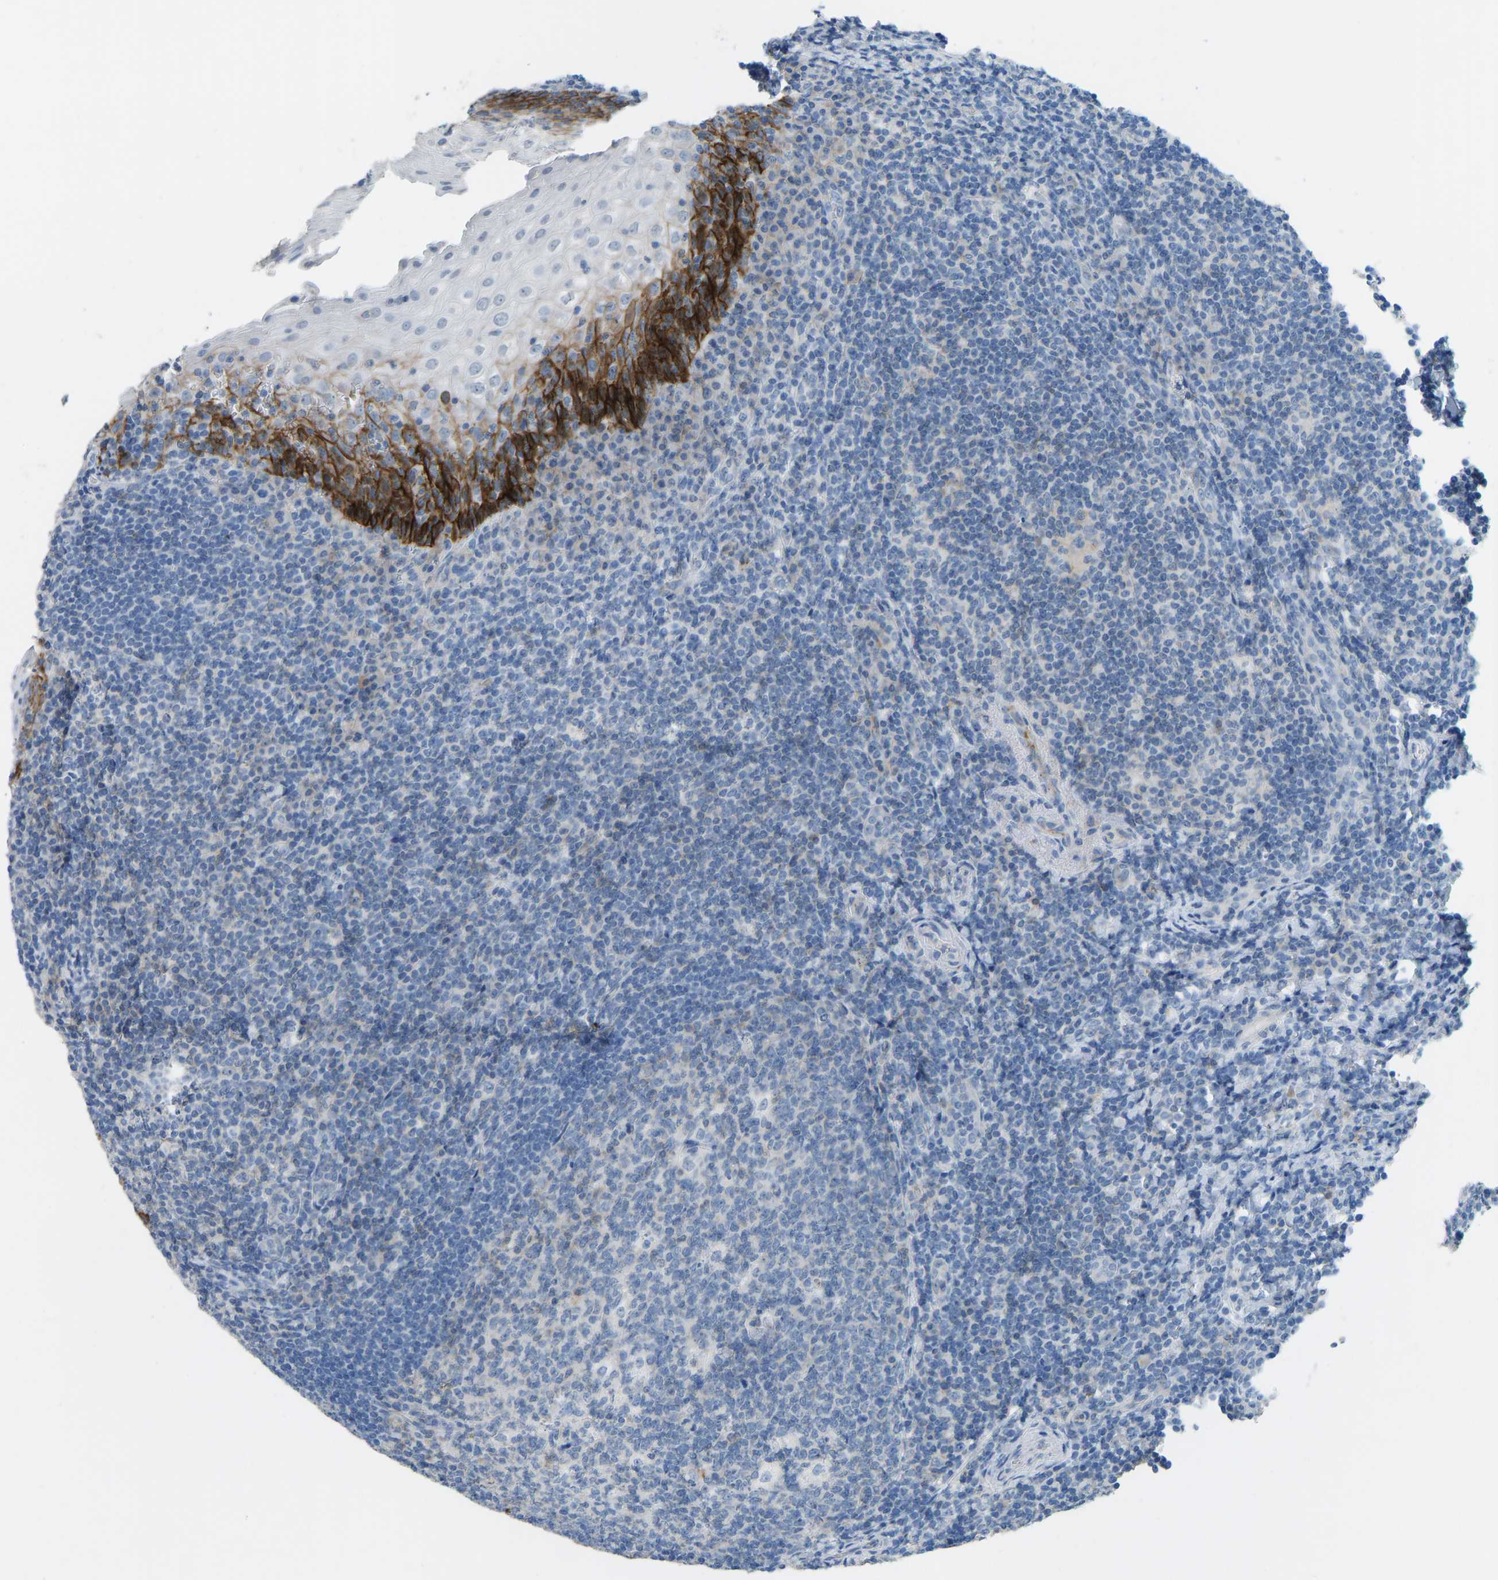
{"staining": {"intensity": "negative", "quantity": "none", "location": "none"}, "tissue": "tonsil", "cell_type": "Germinal center cells", "image_type": "normal", "snomed": [{"axis": "morphology", "description": "Normal tissue, NOS"}, {"axis": "topography", "description": "Tonsil"}], "caption": "DAB immunohistochemical staining of normal human tonsil exhibits no significant staining in germinal center cells.", "gene": "ATP1A1", "patient": {"sex": "male", "age": 37}}